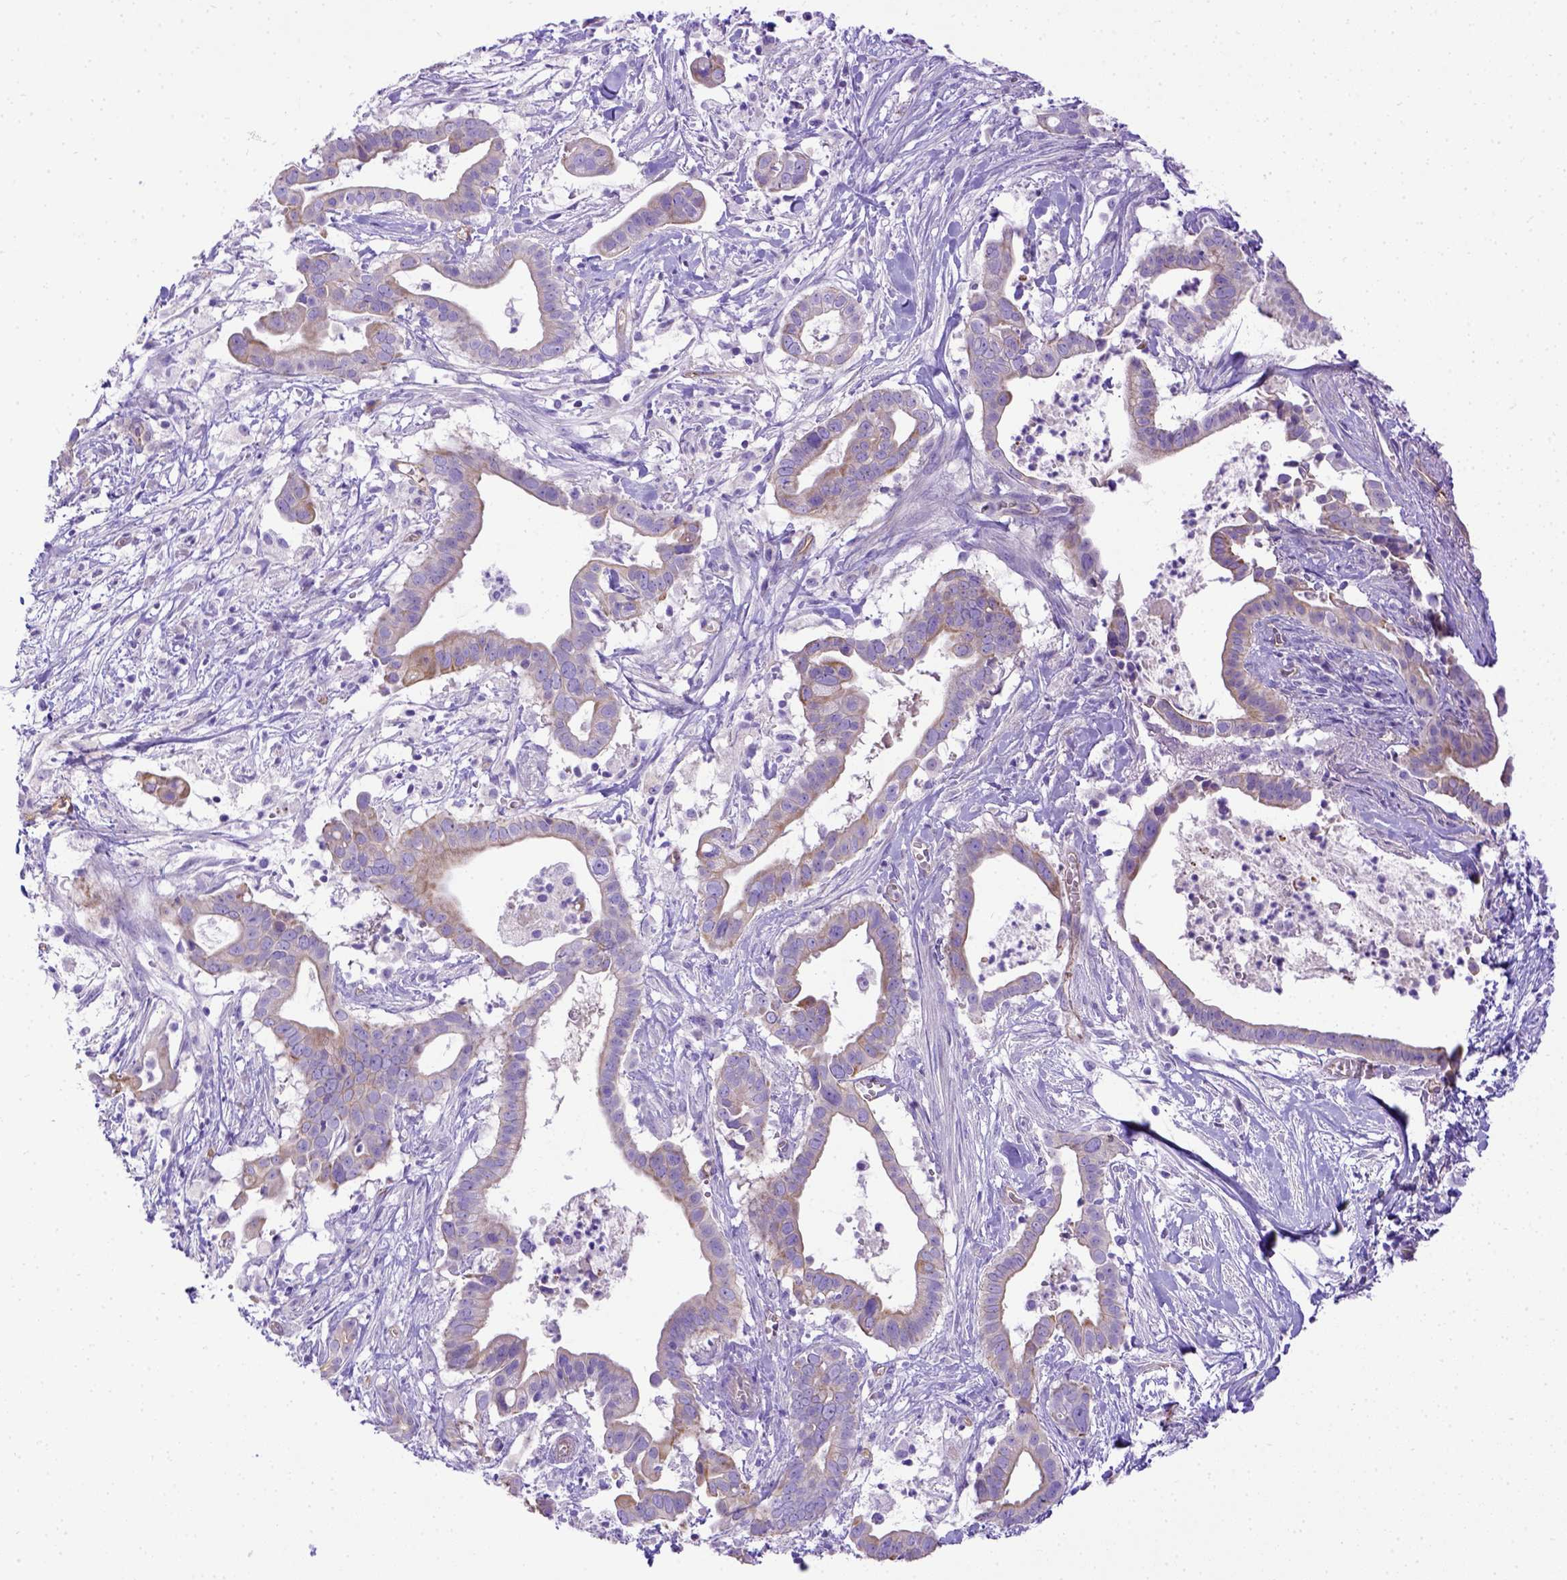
{"staining": {"intensity": "weak", "quantity": ">75%", "location": "cytoplasmic/membranous"}, "tissue": "pancreatic cancer", "cell_type": "Tumor cells", "image_type": "cancer", "snomed": [{"axis": "morphology", "description": "Adenocarcinoma, NOS"}, {"axis": "topography", "description": "Pancreas"}], "caption": "IHC of human pancreatic cancer reveals low levels of weak cytoplasmic/membranous expression in about >75% of tumor cells.", "gene": "LRRC18", "patient": {"sex": "male", "age": 61}}